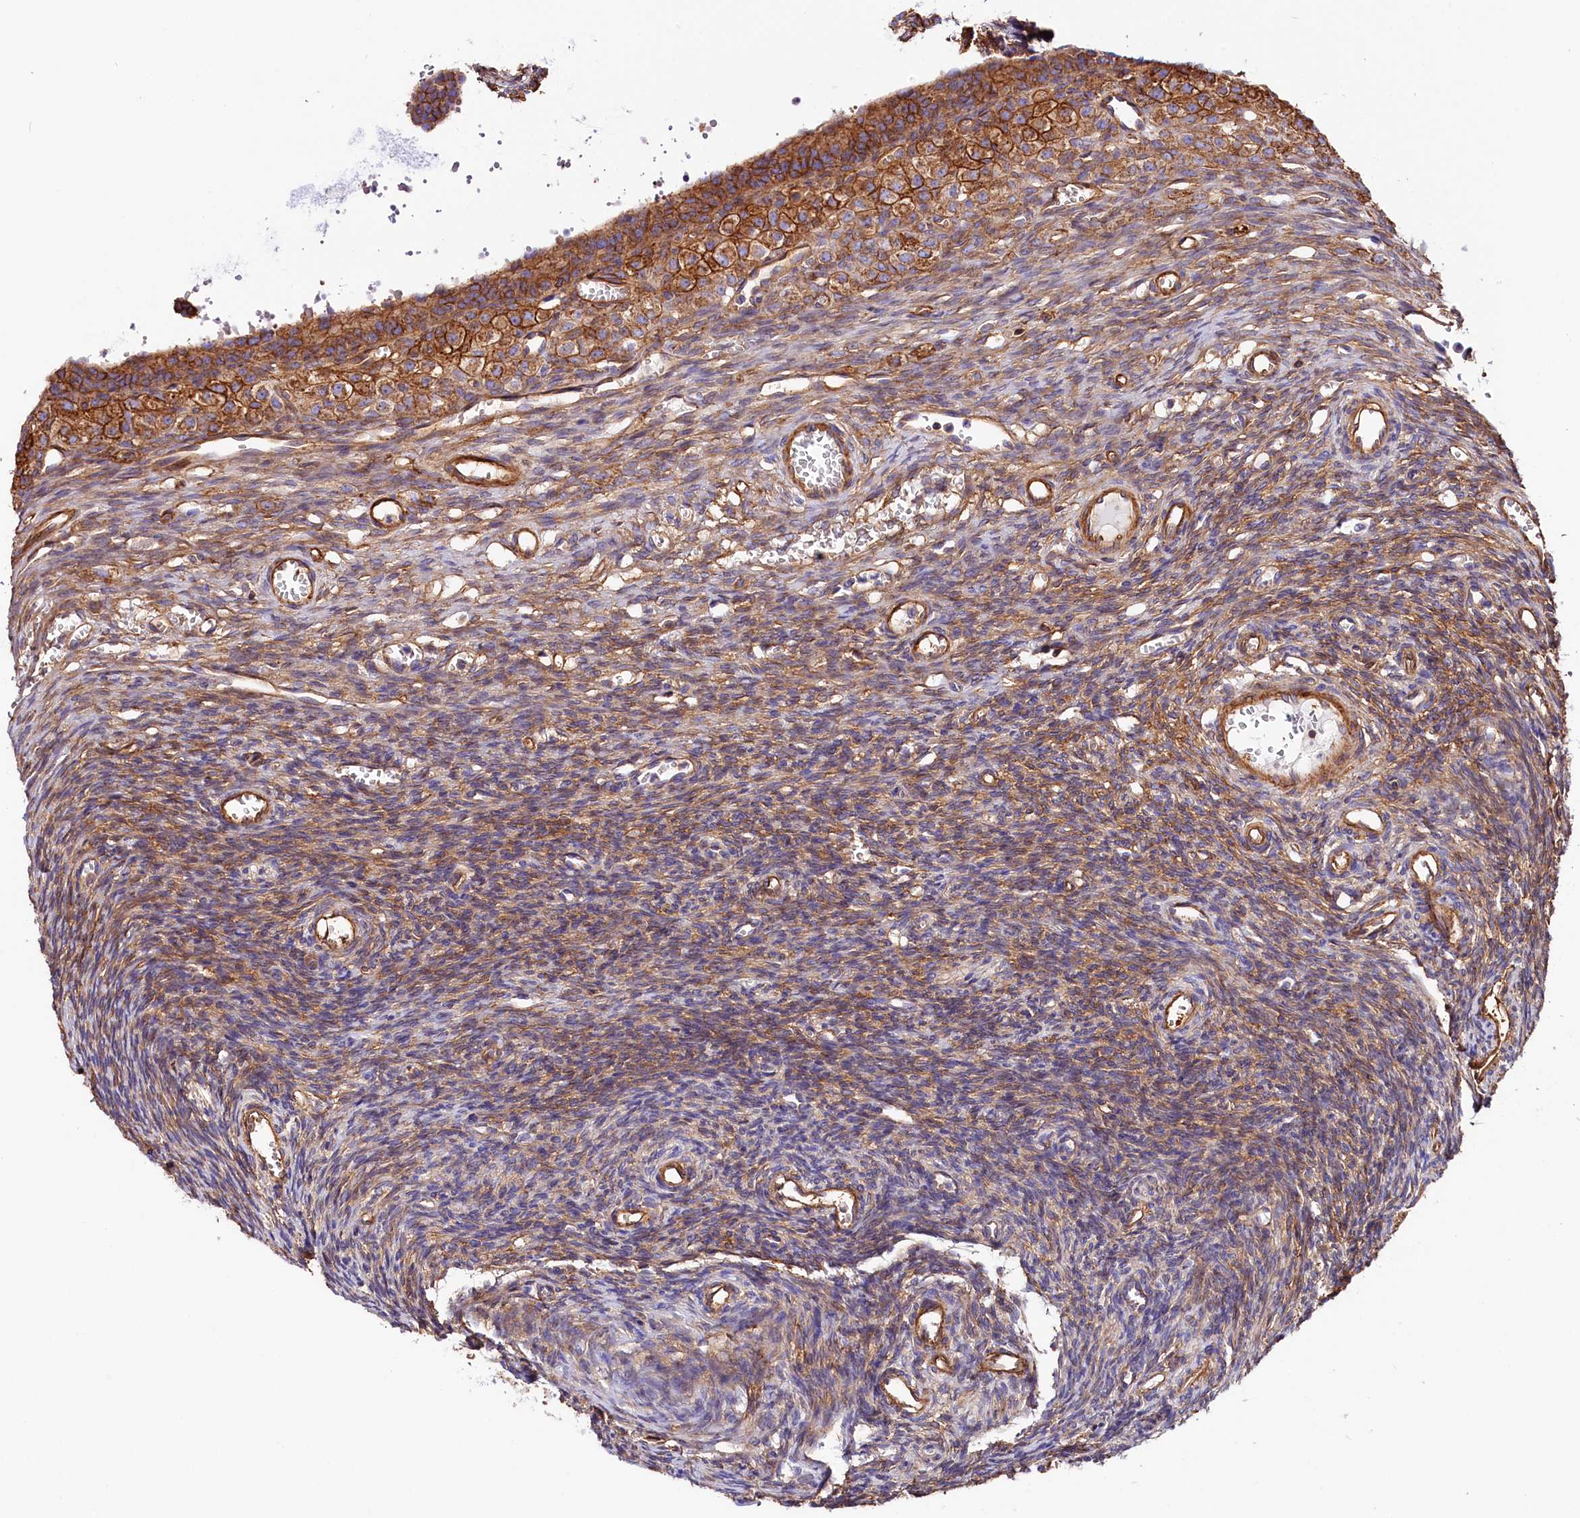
{"staining": {"intensity": "moderate", "quantity": ">75%", "location": "cytoplasmic/membranous"}, "tissue": "ovary", "cell_type": "Ovarian stroma cells", "image_type": "normal", "snomed": [{"axis": "morphology", "description": "Normal tissue, NOS"}, {"axis": "topography", "description": "Ovary"}], "caption": "IHC (DAB (3,3'-diaminobenzidine)) staining of unremarkable human ovary exhibits moderate cytoplasmic/membranous protein positivity in about >75% of ovarian stroma cells.", "gene": "ATP2B4", "patient": {"sex": "female", "age": 39}}